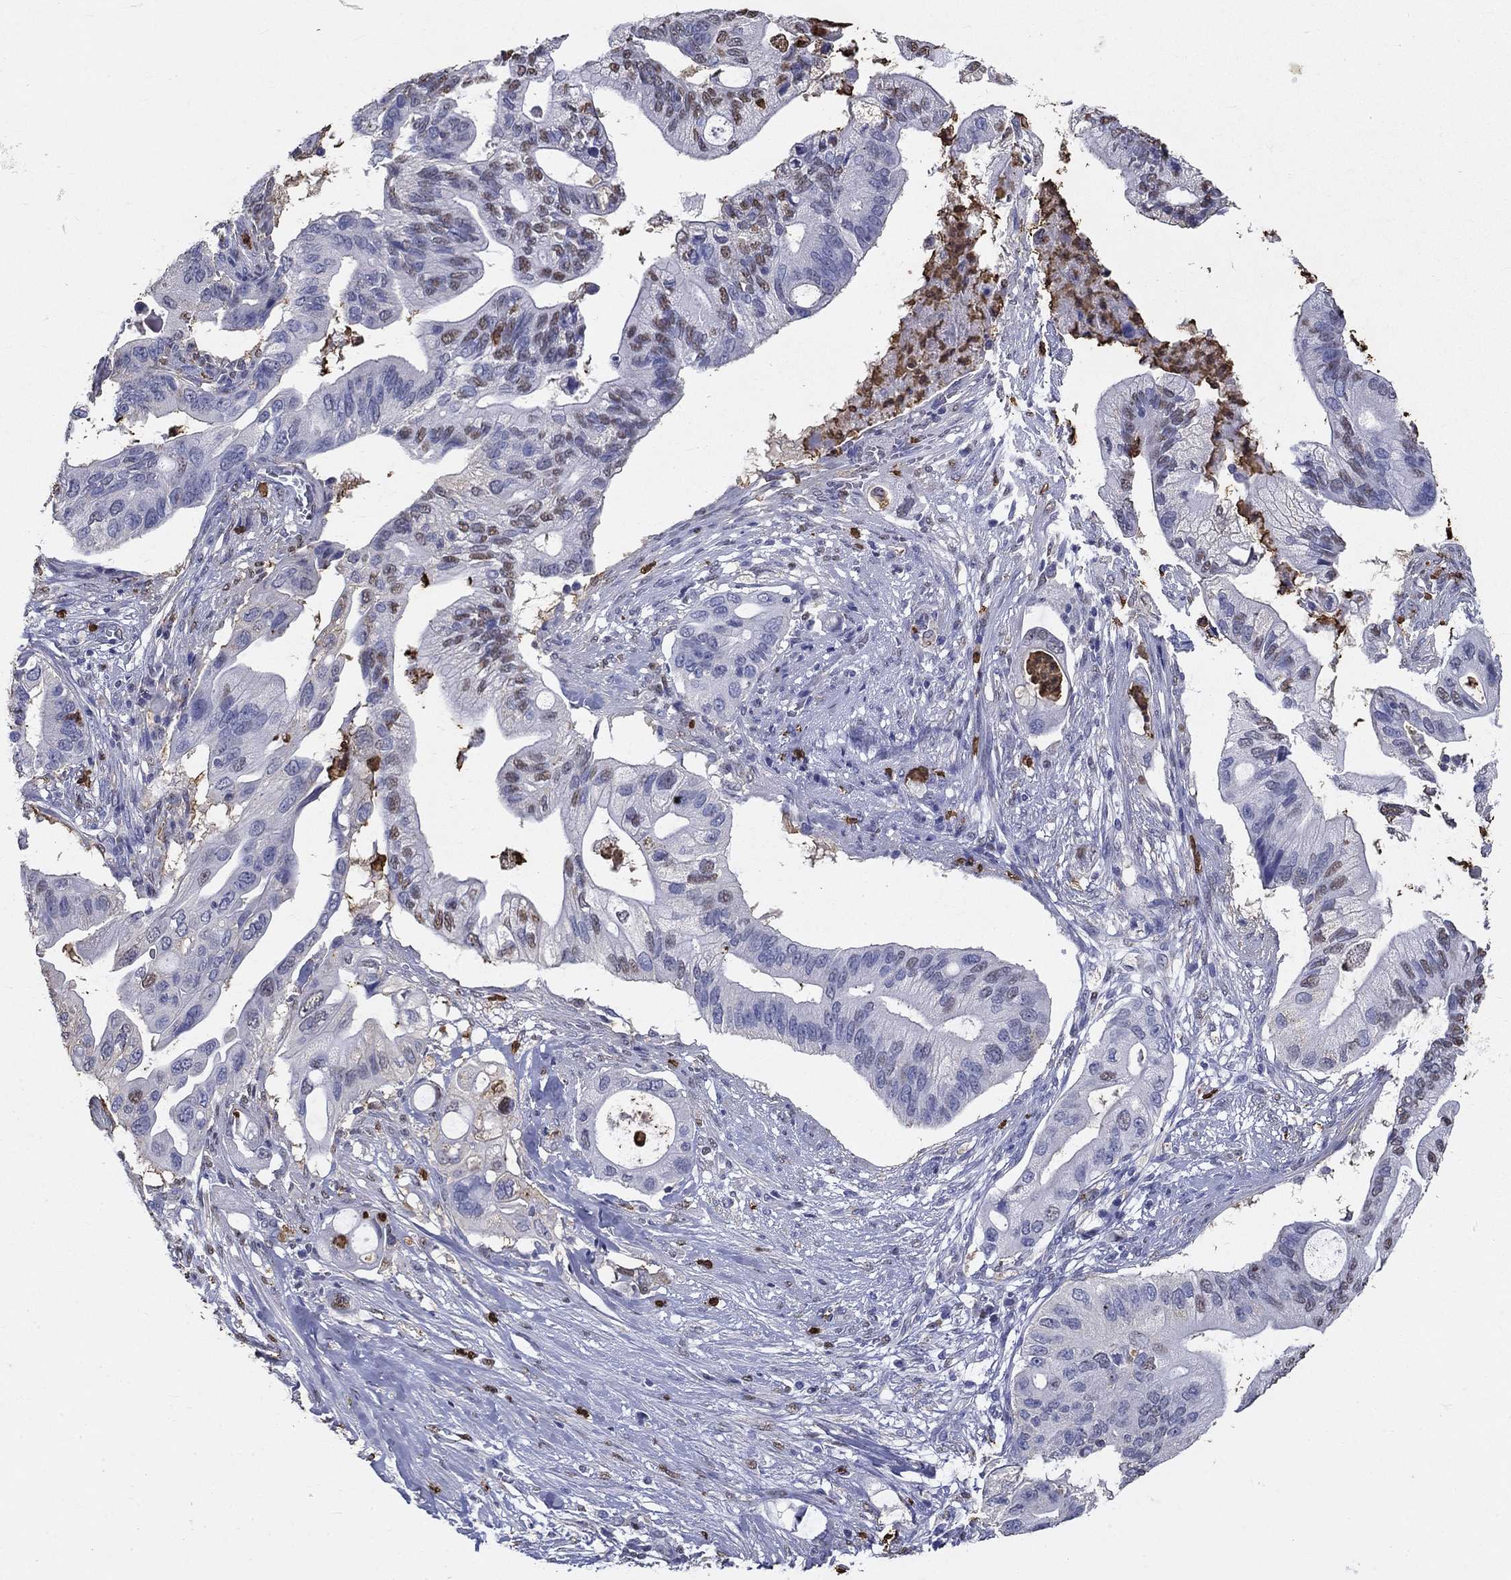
{"staining": {"intensity": "moderate", "quantity": "<25%", "location": "nuclear"}, "tissue": "pancreatic cancer", "cell_type": "Tumor cells", "image_type": "cancer", "snomed": [{"axis": "morphology", "description": "Adenocarcinoma, NOS"}, {"axis": "topography", "description": "Pancreas"}], "caption": "Pancreatic cancer stained with DAB immunohistochemistry demonstrates low levels of moderate nuclear staining in about <25% of tumor cells.", "gene": "IGSF8", "patient": {"sex": "female", "age": 72}}